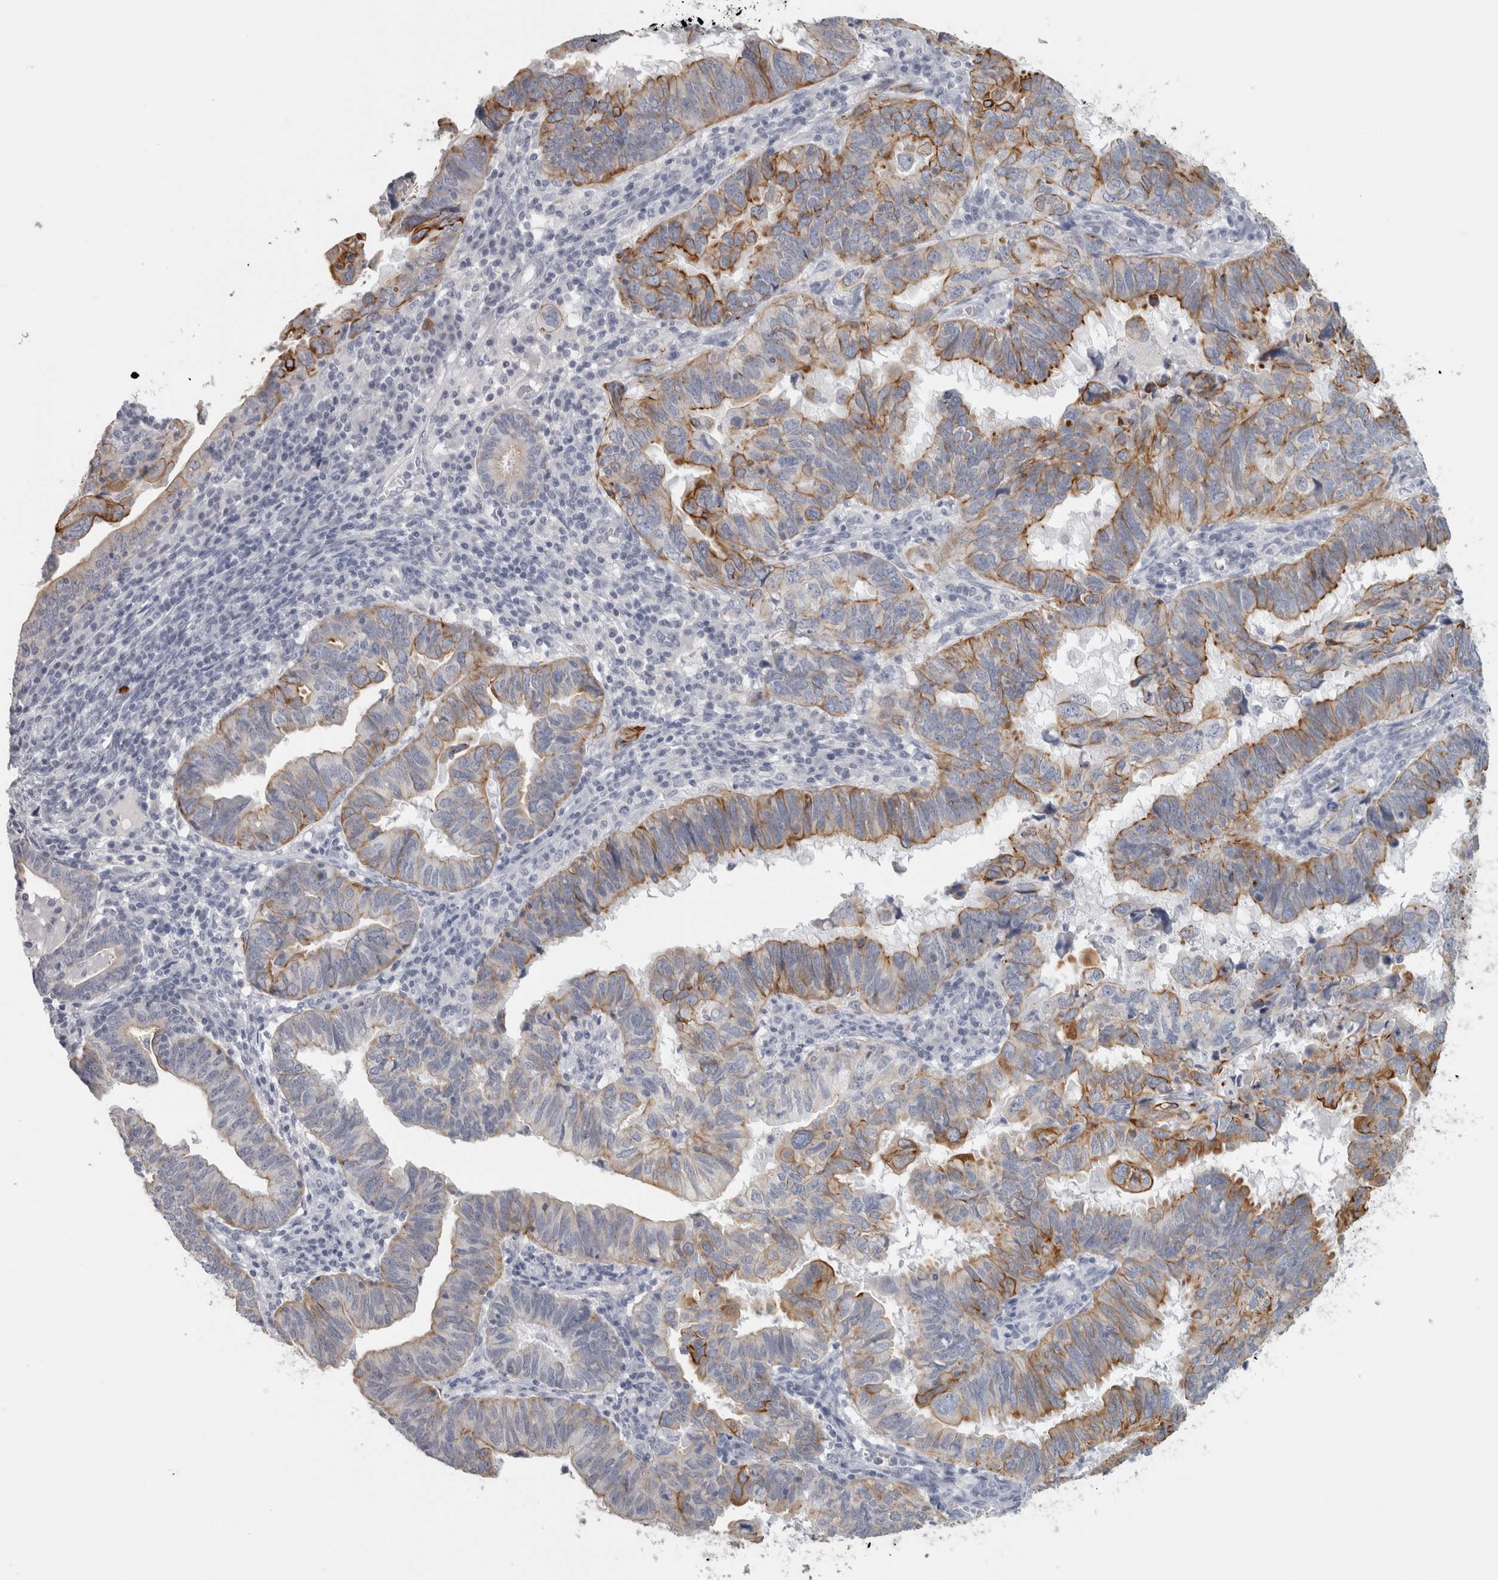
{"staining": {"intensity": "moderate", "quantity": "25%-75%", "location": "cytoplasmic/membranous"}, "tissue": "endometrial cancer", "cell_type": "Tumor cells", "image_type": "cancer", "snomed": [{"axis": "morphology", "description": "Adenocarcinoma, NOS"}, {"axis": "topography", "description": "Uterus"}], "caption": "Approximately 25%-75% of tumor cells in human endometrial cancer (adenocarcinoma) demonstrate moderate cytoplasmic/membranous protein positivity as visualized by brown immunohistochemical staining.", "gene": "SLC28A3", "patient": {"sex": "female", "age": 77}}